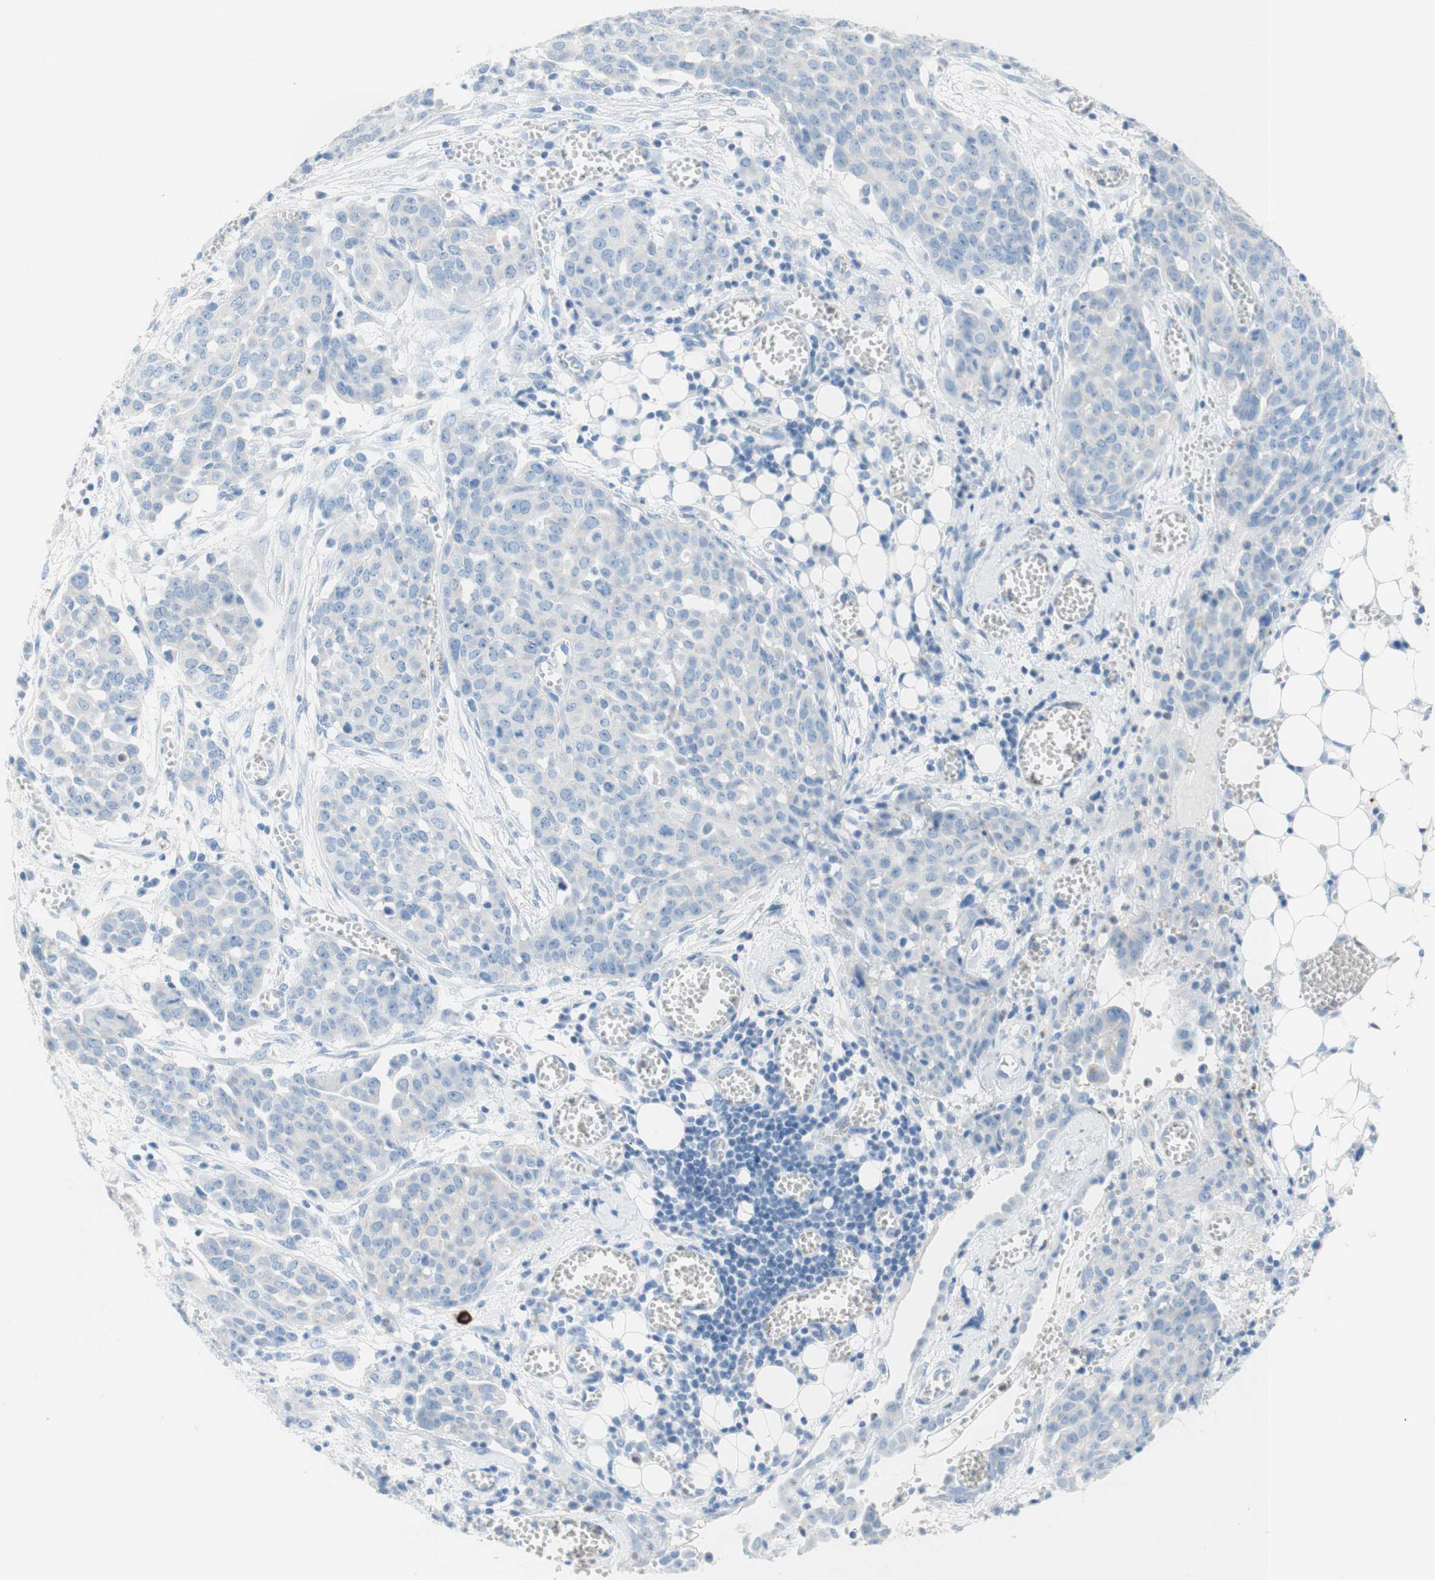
{"staining": {"intensity": "negative", "quantity": "none", "location": "none"}, "tissue": "ovarian cancer", "cell_type": "Tumor cells", "image_type": "cancer", "snomed": [{"axis": "morphology", "description": "Cystadenocarcinoma, serous, NOS"}, {"axis": "topography", "description": "Soft tissue"}, {"axis": "topography", "description": "Ovary"}], "caption": "Immunohistochemistry (IHC) micrograph of neoplastic tissue: ovarian cancer stained with DAB (3,3'-diaminobenzidine) demonstrates no significant protein expression in tumor cells. (DAB (3,3'-diaminobenzidine) immunohistochemistry (IHC) with hematoxylin counter stain).", "gene": "CEACAM1", "patient": {"sex": "female", "age": 57}}